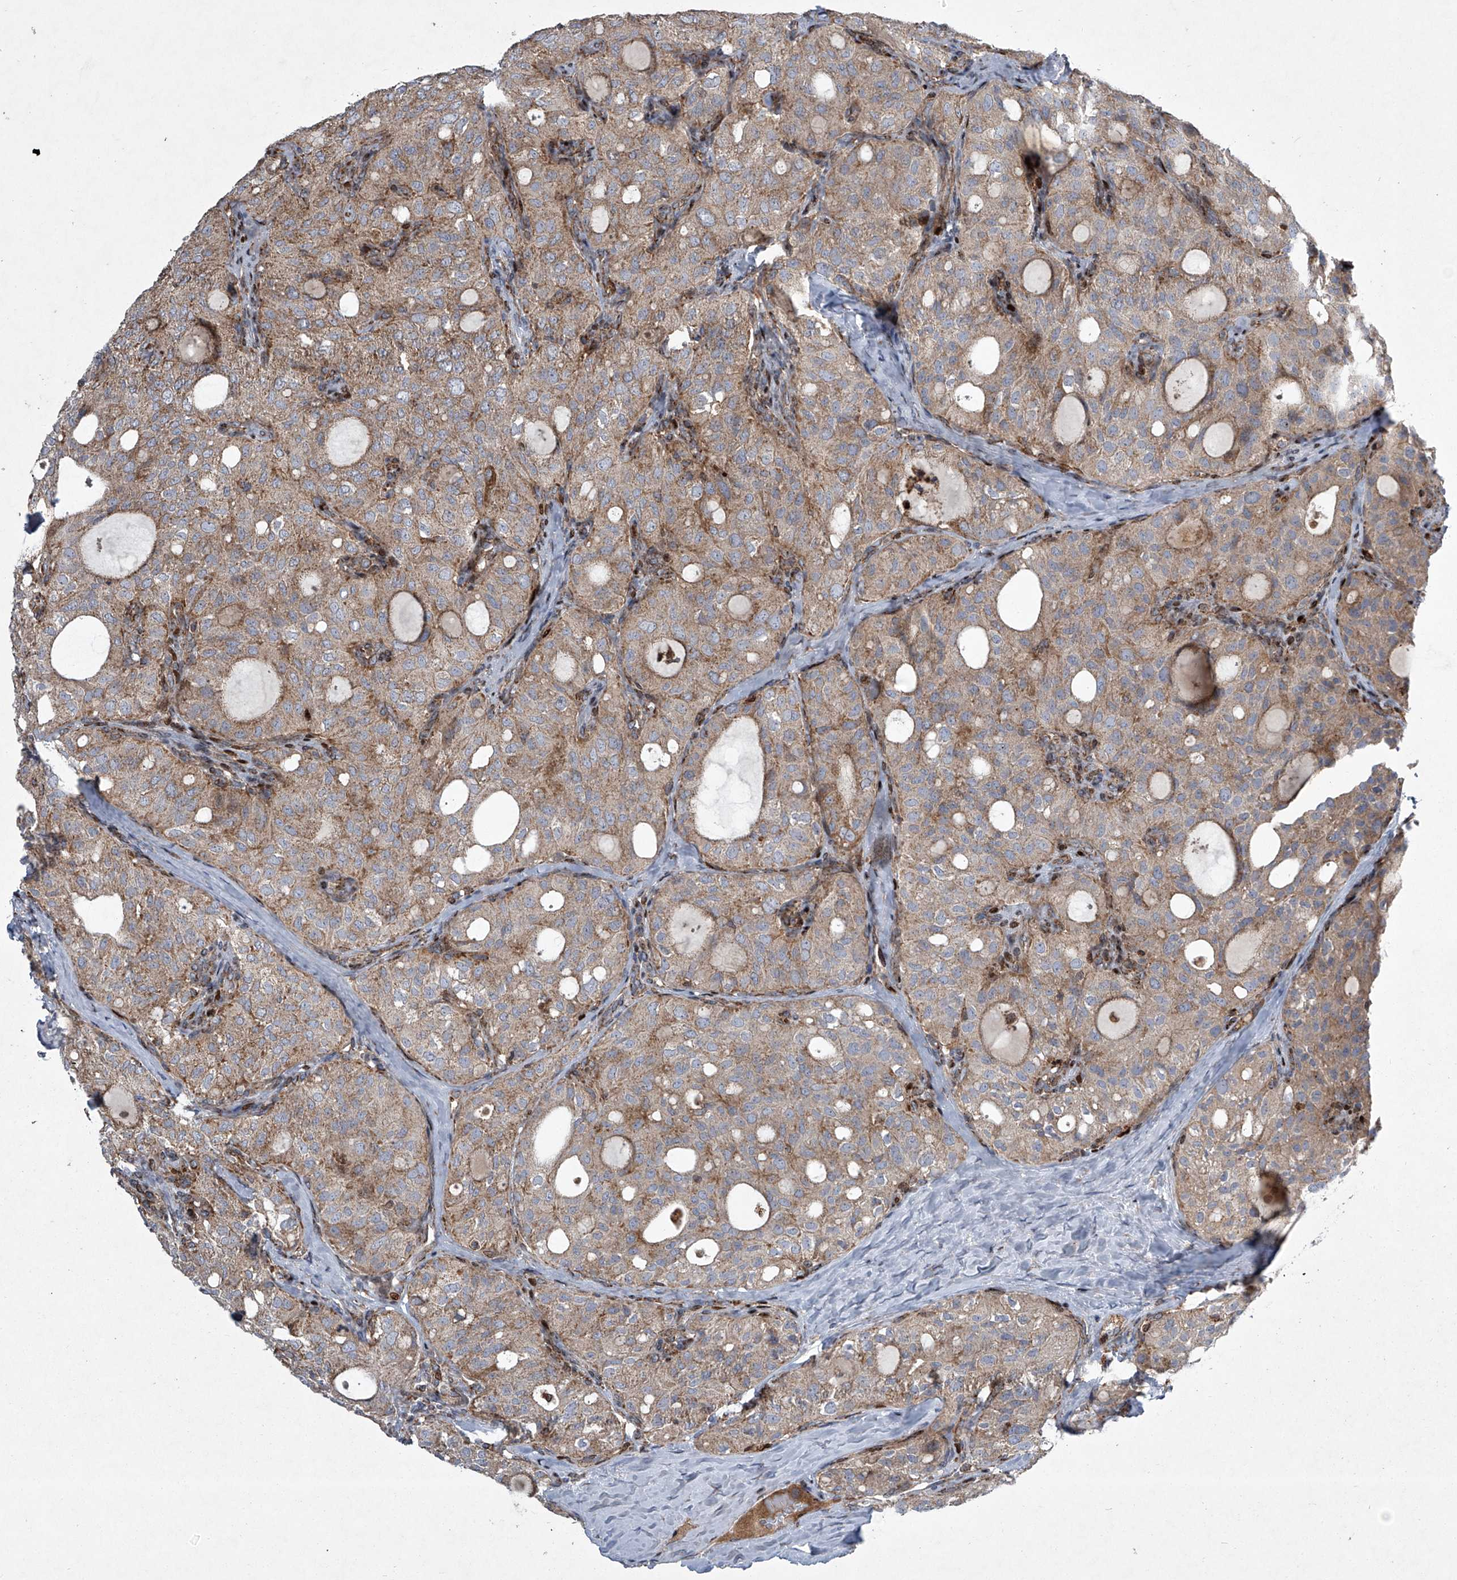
{"staining": {"intensity": "moderate", "quantity": "25%-75%", "location": "cytoplasmic/membranous"}, "tissue": "thyroid cancer", "cell_type": "Tumor cells", "image_type": "cancer", "snomed": [{"axis": "morphology", "description": "Follicular adenoma carcinoma, NOS"}, {"axis": "topography", "description": "Thyroid gland"}], "caption": "Immunohistochemistry staining of thyroid cancer (follicular adenoma carcinoma), which shows medium levels of moderate cytoplasmic/membranous expression in approximately 25%-75% of tumor cells indicating moderate cytoplasmic/membranous protein expression. The staining was performed using DAB (3,3'-diaminobenzidine) (brown) for protein detection and nuclei were counterstained in hematoxylin (blue).", "gene": "STRADA", "patient": {"sex": "male", "age": 75}}